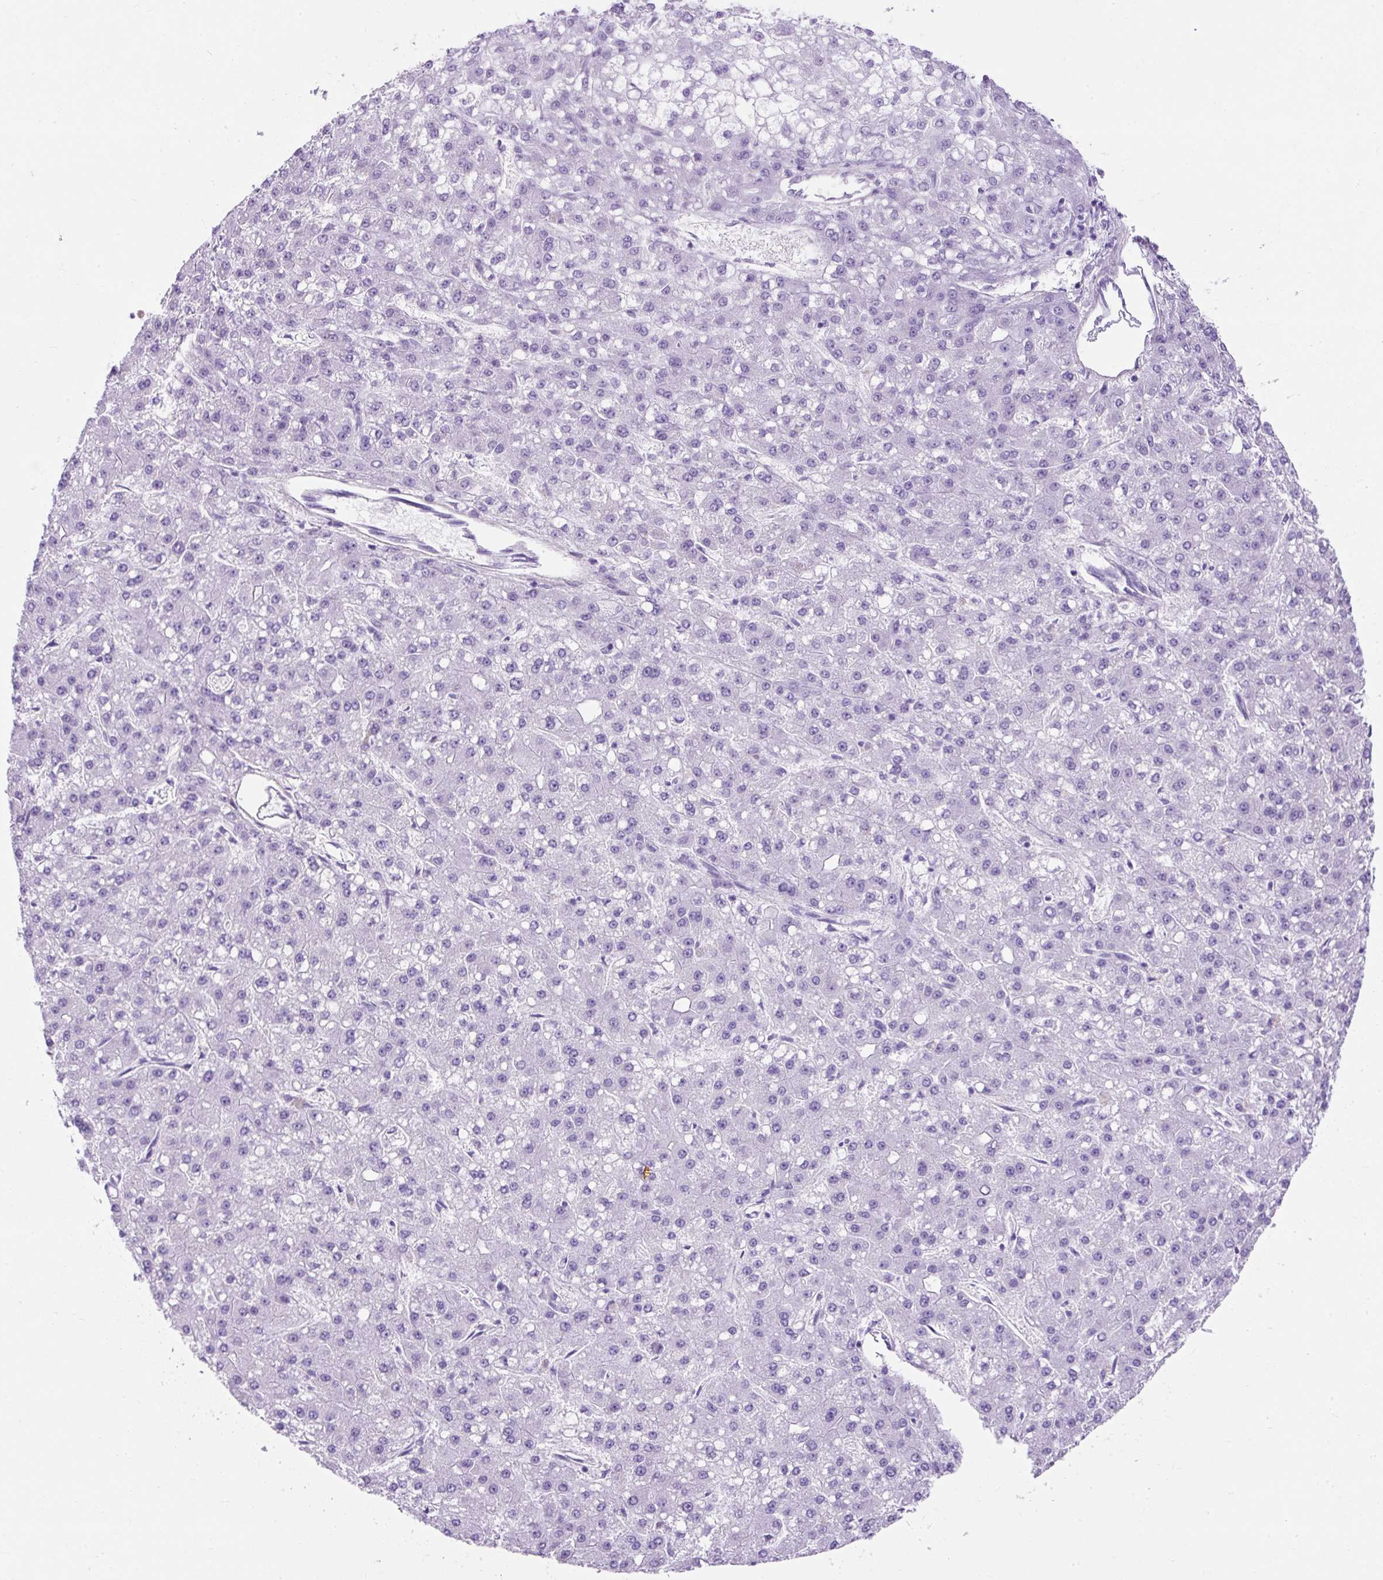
{"staining": {"intensity": "negative", "quantity": "none", "location": "none"}, "tissue": "liver cancer", "cell_type": "Tumor cells", "image_type": "cancer", "snomed": [{"axis": "morphology", "description": "Carcinoma, Hepatocellular, NOS"}, {"axis": "topography", "description": "Liver"}], "caption": "Tumor cells show no significant positivity in liver cancer.", "gene": "KRT12", "patient": {"sex": "male", "age": 67}}